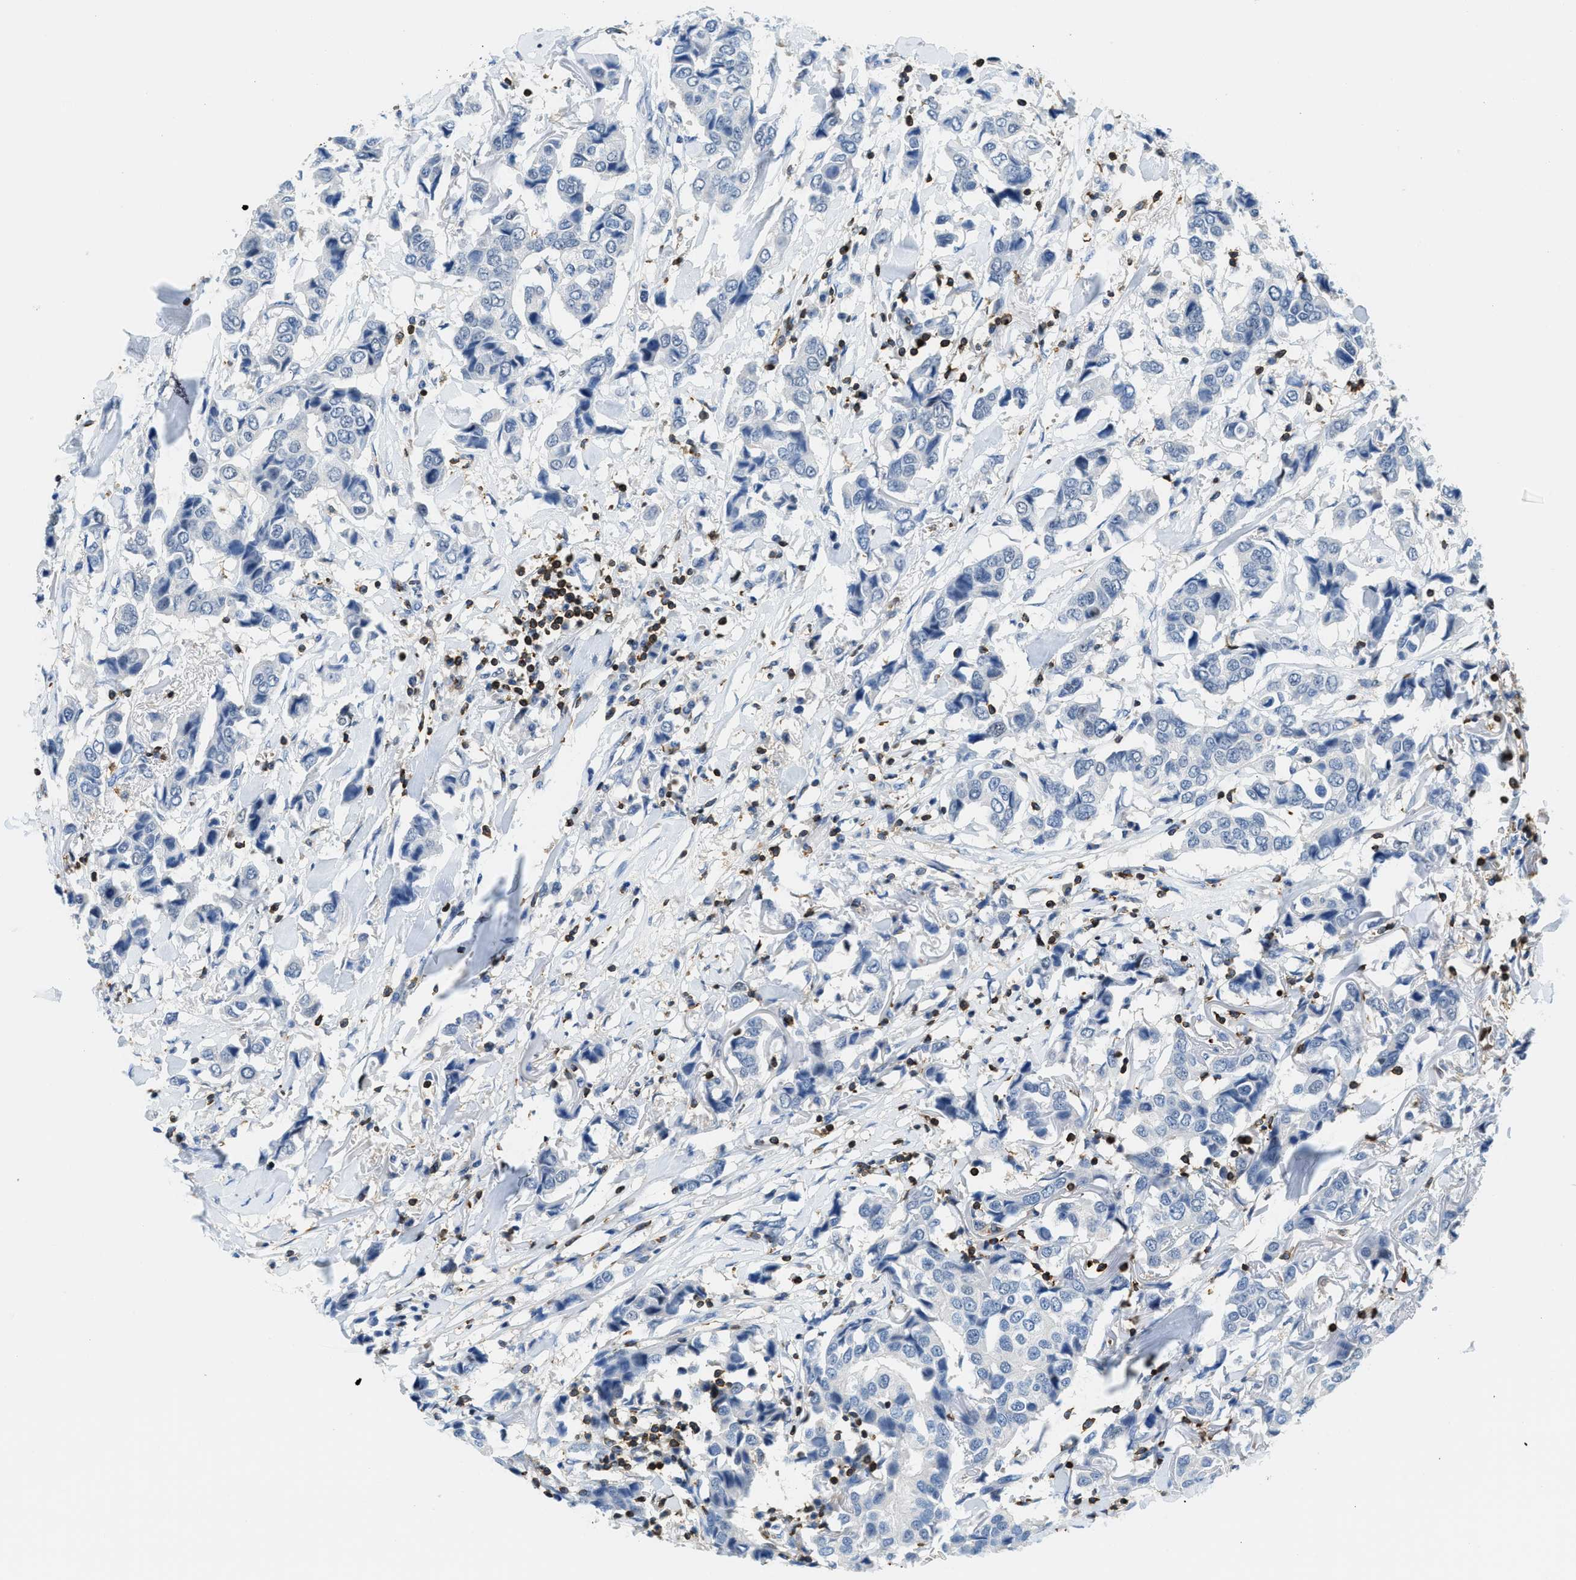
{"staining": {"intensity": "negative", "quantity": "none", "location": "none"}, "tissue": "breast cancer", "cell_type": "Tumor cells", "image_type": "cancer", "snomed": [{"axis": "morphology", "description": "Duct carcinoma"}, {"axis": "topography", "description": "Breast"}], "caption": "This is a image of immunohistochemistry staining of breast invasive ductal carcinoma, which shows no expression in tumor cells.", "gene": "FAM151A", "patient": {"sex": "female", "age": 80}}